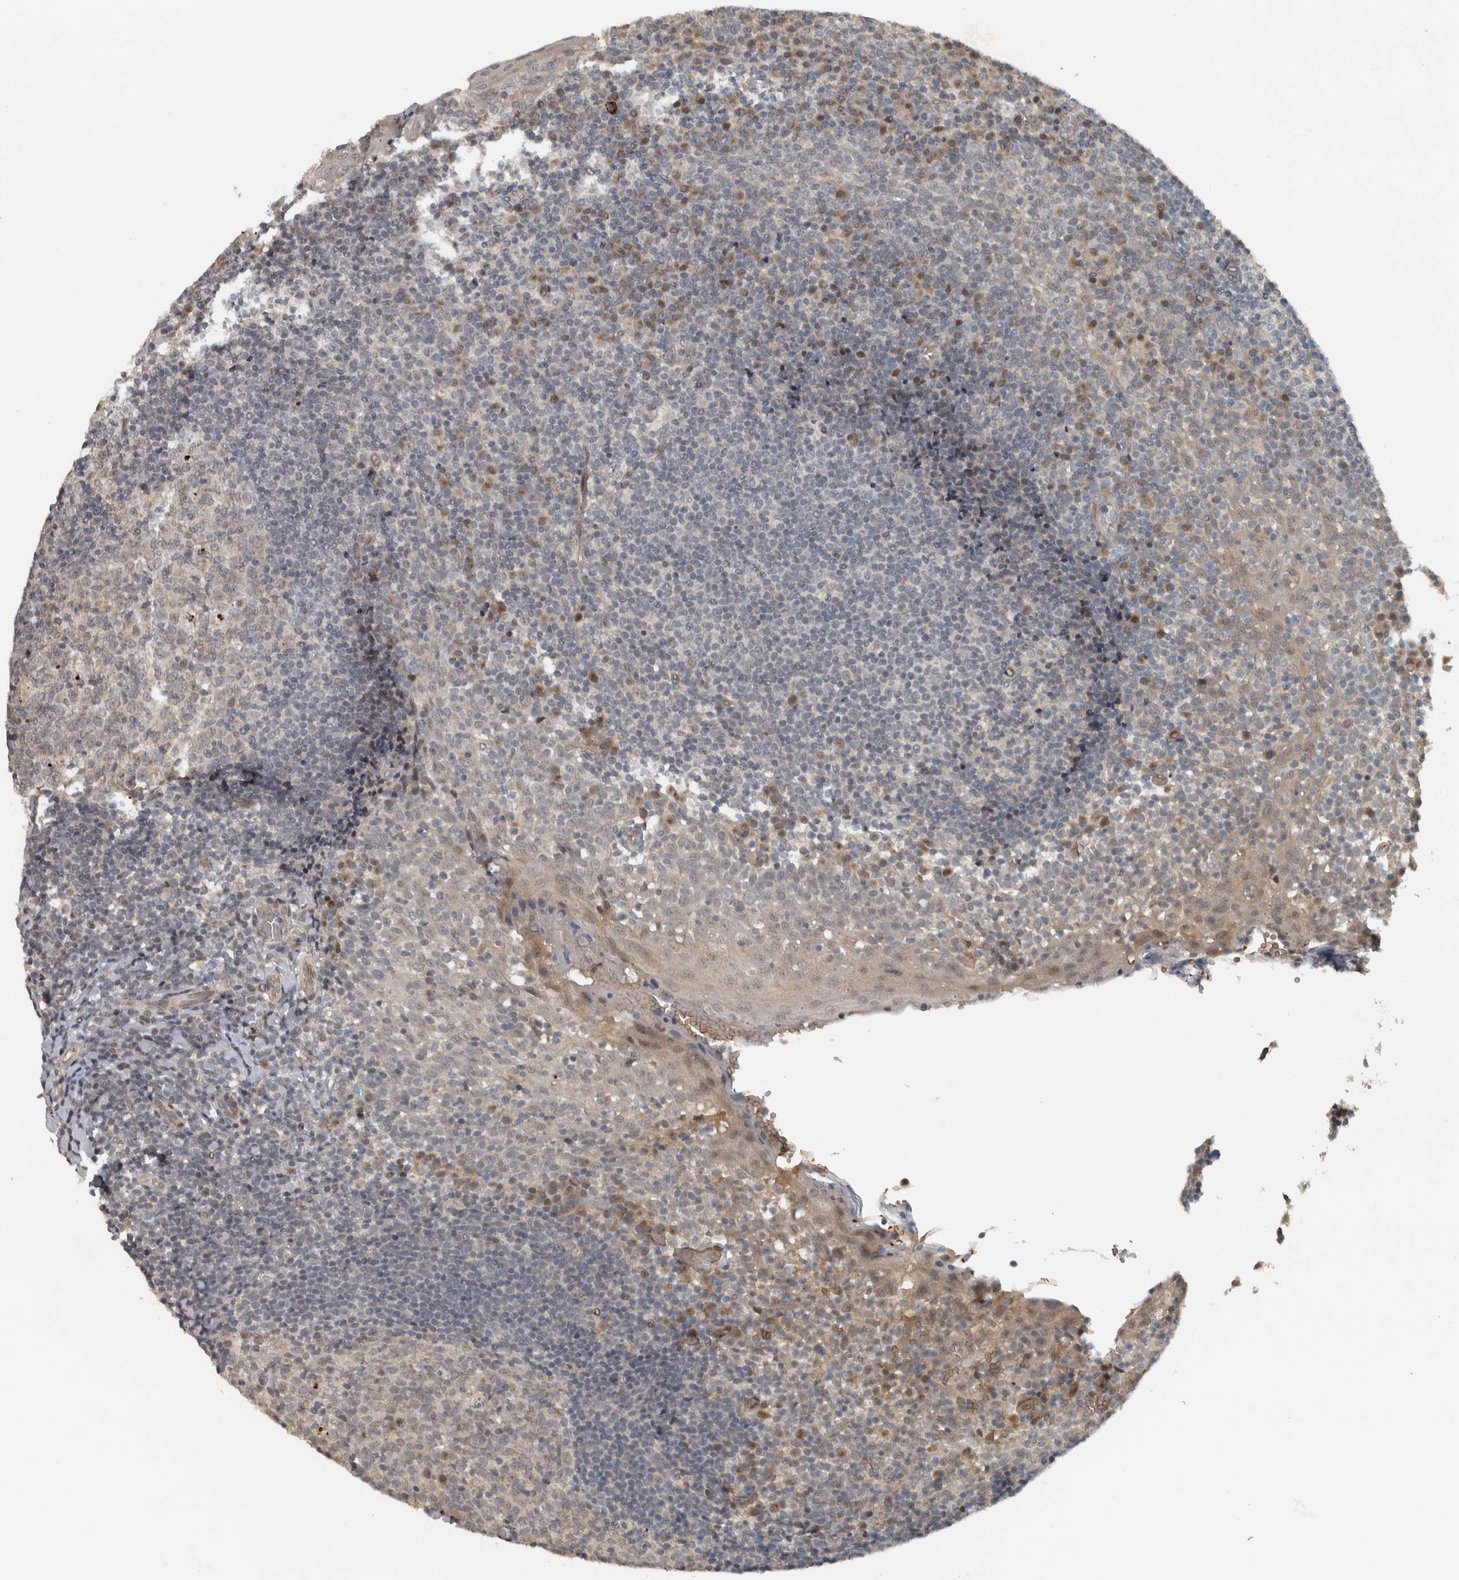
{"staining": {"intensity": "weak", "quantity": "<25%", "location": "cytoplasmic/membranous"}, "tissue": "tonsil", "cell_type": "Germinal center cells", "image_type": "normal", "snomed": [{"axis": "morphology", "description": "Normal tissue, NOS"}, {"axis": "topography", "description": "Tonsil"}], "caption": "A high-resolution histopathology image shows IHC staining of benign tonsil, which reveals no significant positivity in germinal center cells. (DAB (3,3'-diaminobenzidine) immunohistochemistry (IHC), high magnification).", "gene": "NAPG", "patient": {"sex": "female", "age": 19}}